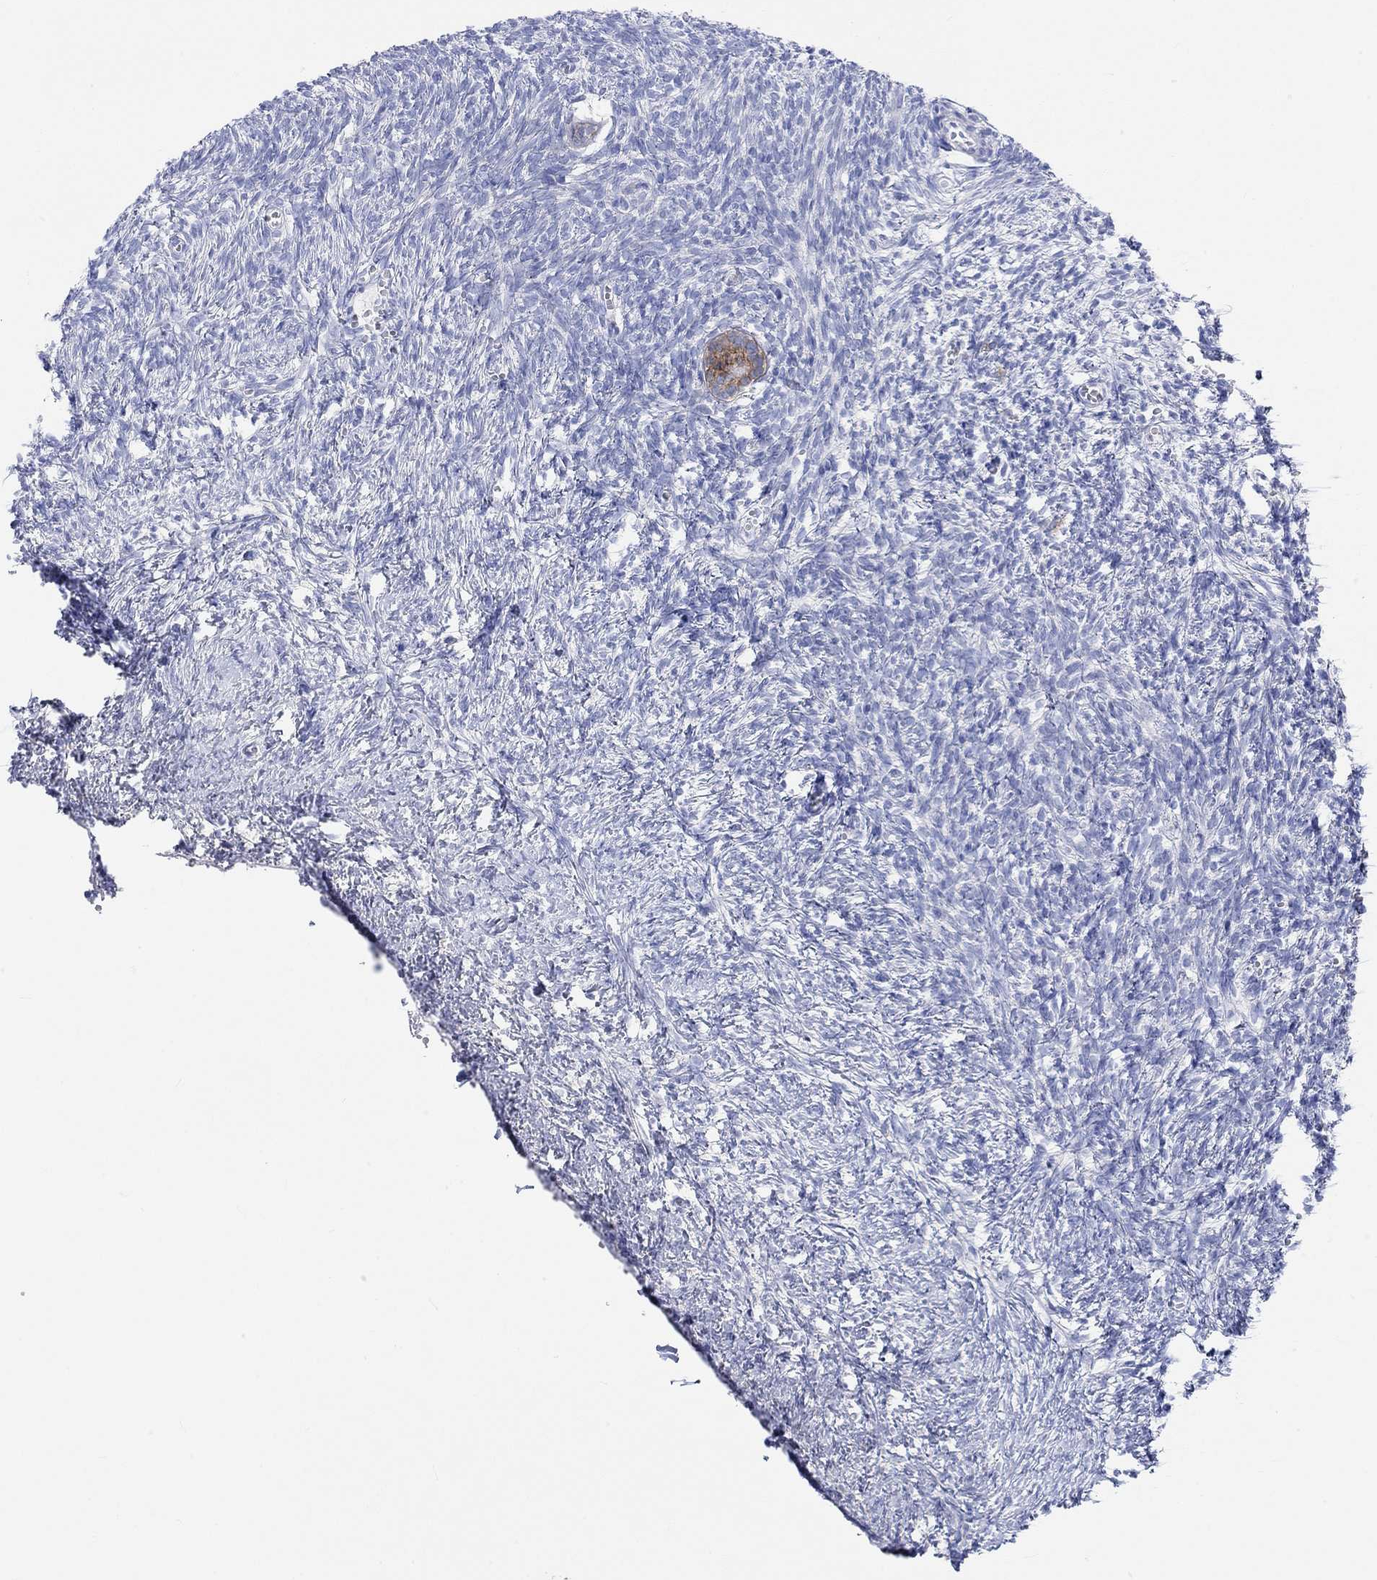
{"staining": {"intensity": "negative", "quantity": "none", "location": "none"}, "tissue": "ovary", "cell_type": "Follicle cells", "image_type": "normal", "snomed": [{"axis": "morphology", "description": "Normal tissue, NOS"}, {"axis": "topography", "description": "Ovary"}], "caption": "This histopathology image is of benign ovary stained with immunohistochemistry to label a protein in brown with the nuclei are counter-stained blue. There is no staining in follicle cells.", "gene": "REEP6", "patient": {"sex": "female", "age": 43}}